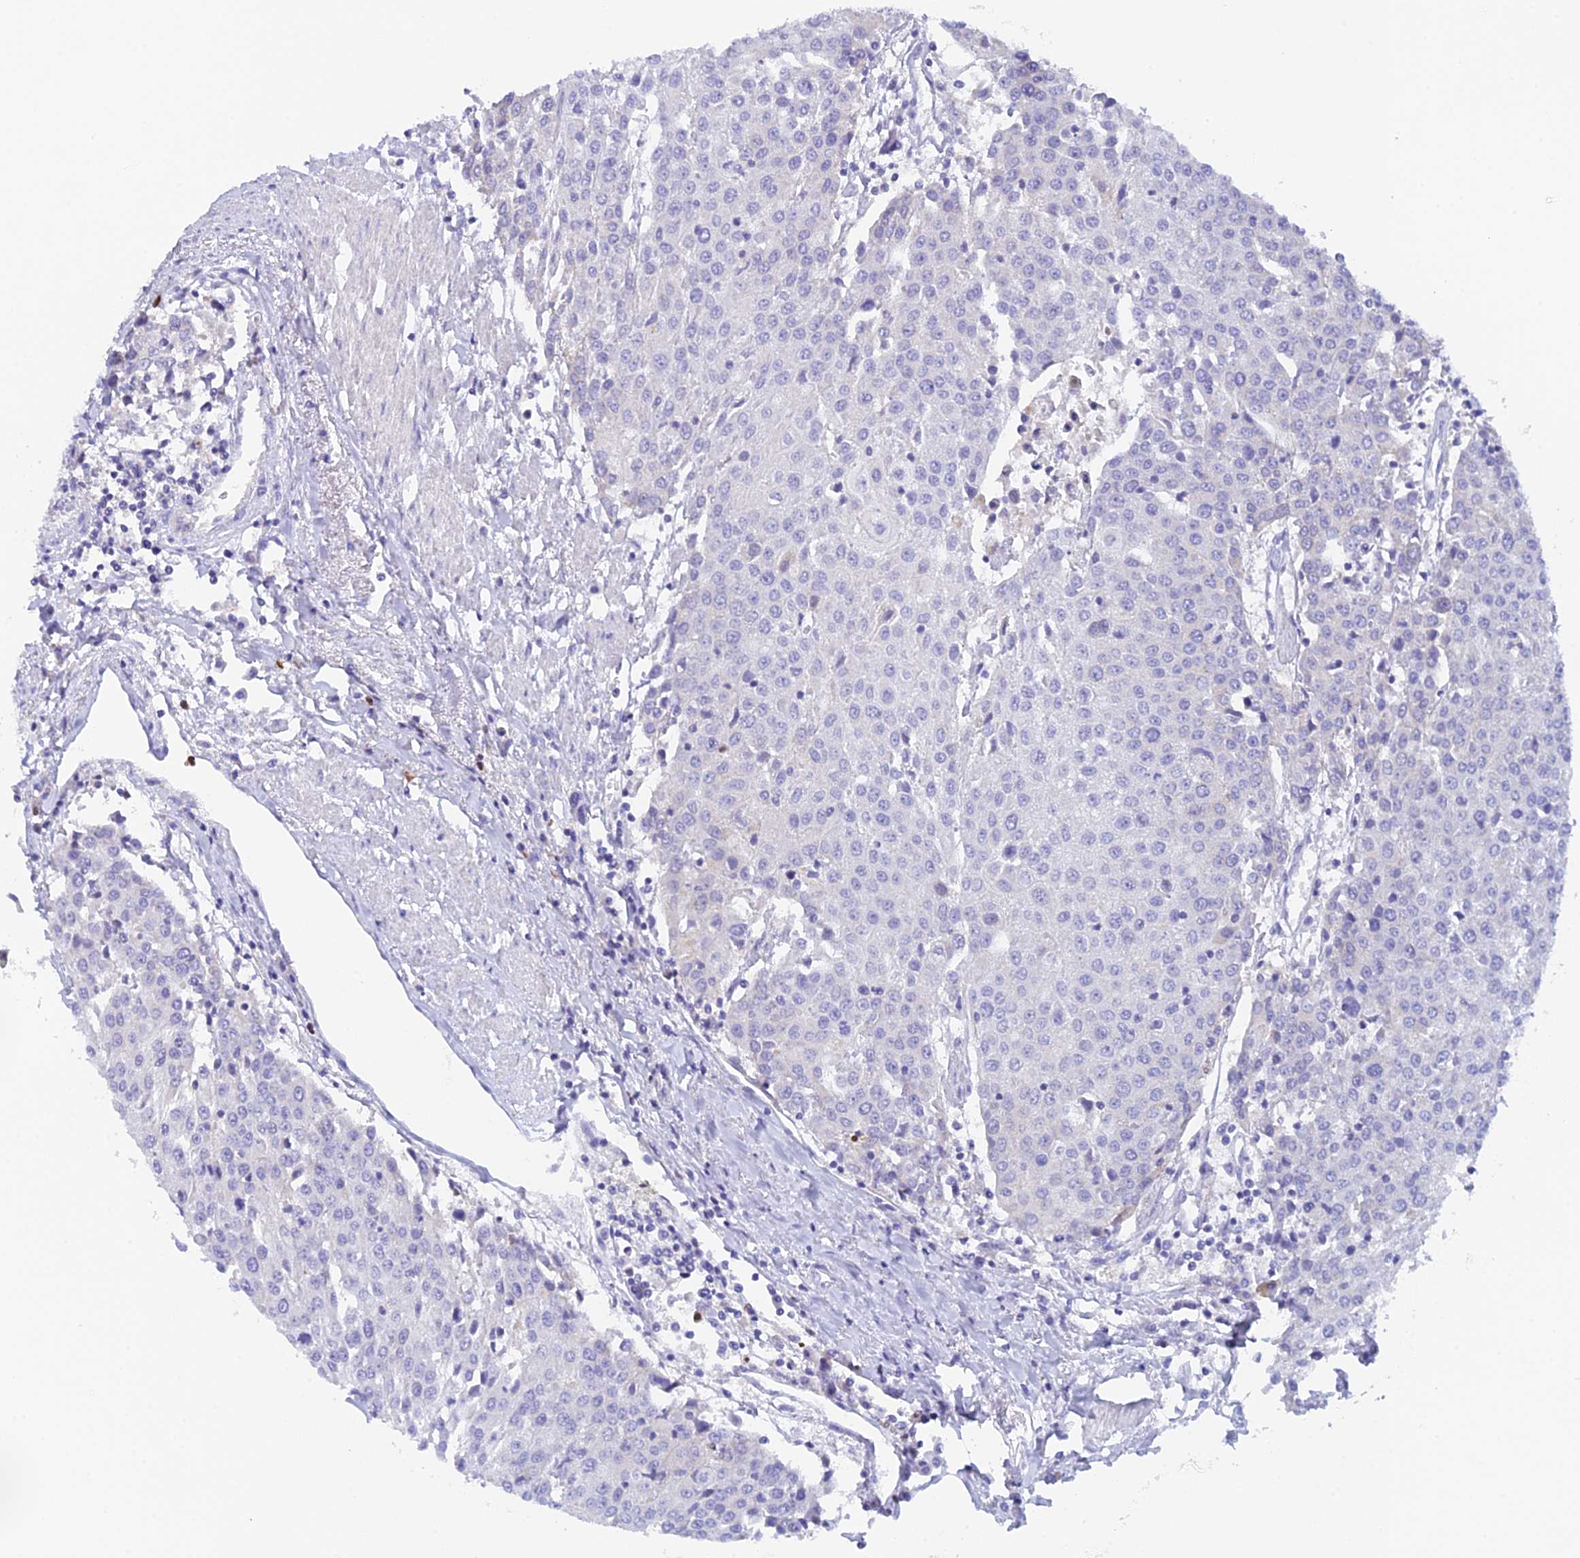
{"staining": {"intensity": "negative", "quantity": "none", "location": "none"}, "tissue": "urothelial cancer", "cell_type": "Tumor cells", "image_type": "cancer", "snomed": [{"axis": "morphology", "description": "Urothelial carcinoma, High grade"}, {"axis": "topography", "description": "Urinary bladder"}], "caption": "Human urothelial carcinoma (high-grade) stained for a protein using immunohistochemistry (IHC) shows no positivity in tumor cells.", "gene": "C12orf29", "patient": {"sex": "female", "age": 85}}